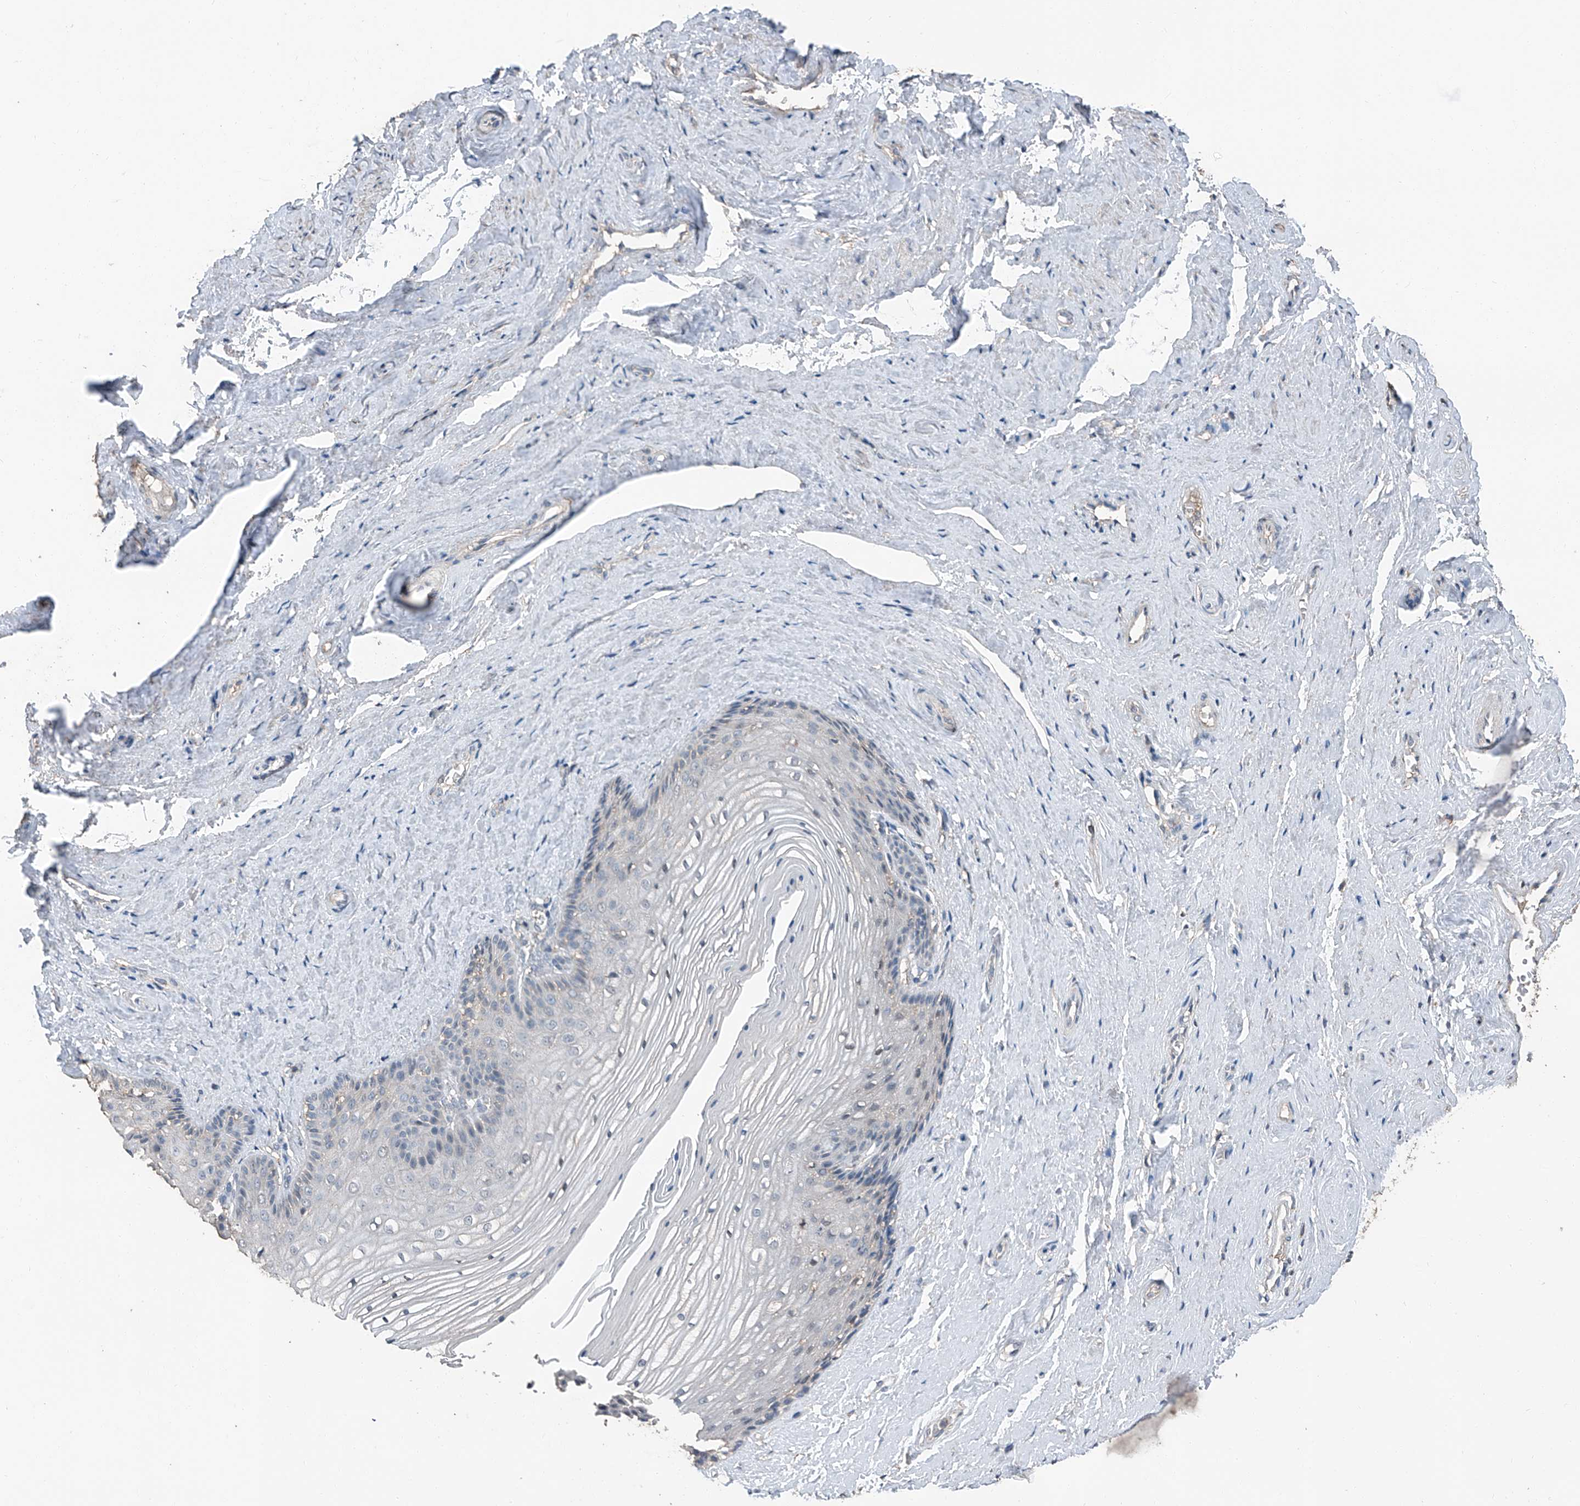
{"staining": {"intensity": "negative", "quantity": "none", "location": "none"}, "tissue": "vagina", "cell_type": "Squamous epithelial cells", "image_type": "normal", "snomed": [{"axis": "morphology", "description": "Normal tissue, NOS"}, {"axis": "topography", "description": "Vagina"}, {"axis": "topography", "description": "Cervix"}], "caption": "An IHC histopathology image of normal vagina is shown. There is no staining in squamous epithelial cells of vagina.", "gene": "MAMLD1", "patient": {"sex": "female", "age": 40}}